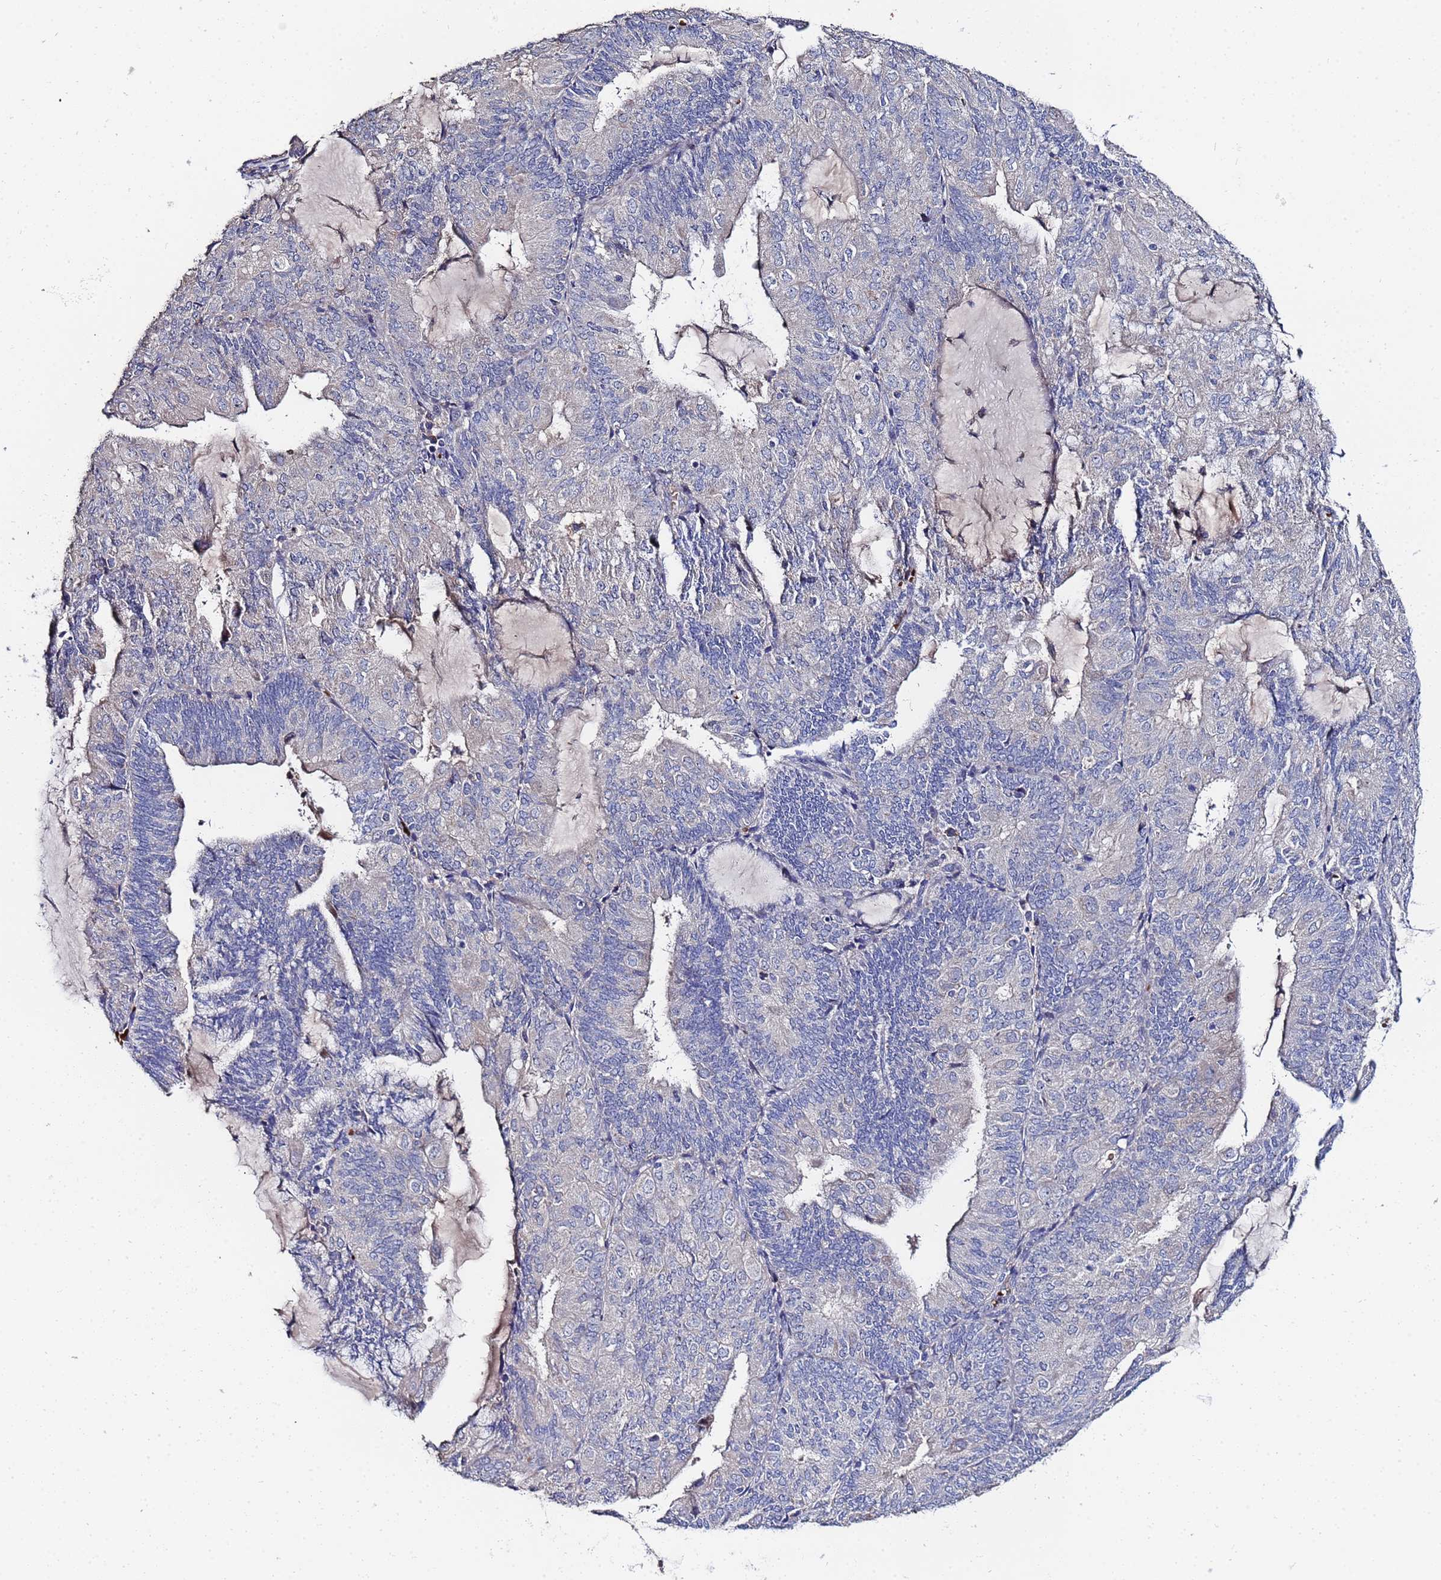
{"staining": {"intensity": "negative", "quantity": "none", "location": "none"}, "tissue": "endometrial cancer", "cell_type": "Tumor cells", "image_type": "cancer", "snomed": [{"axis": "morphology", "description": "Adenocarcinoma, NOS"}, {"axis": "topography", "description": "Endometrium"}], "caption": "The immunohistochemistry histopathology image has no significant staining in tumor cells of endometrial cancer tissue.", "gene": "TCP10L", "patient": {"sex": "female", "age": 81}}